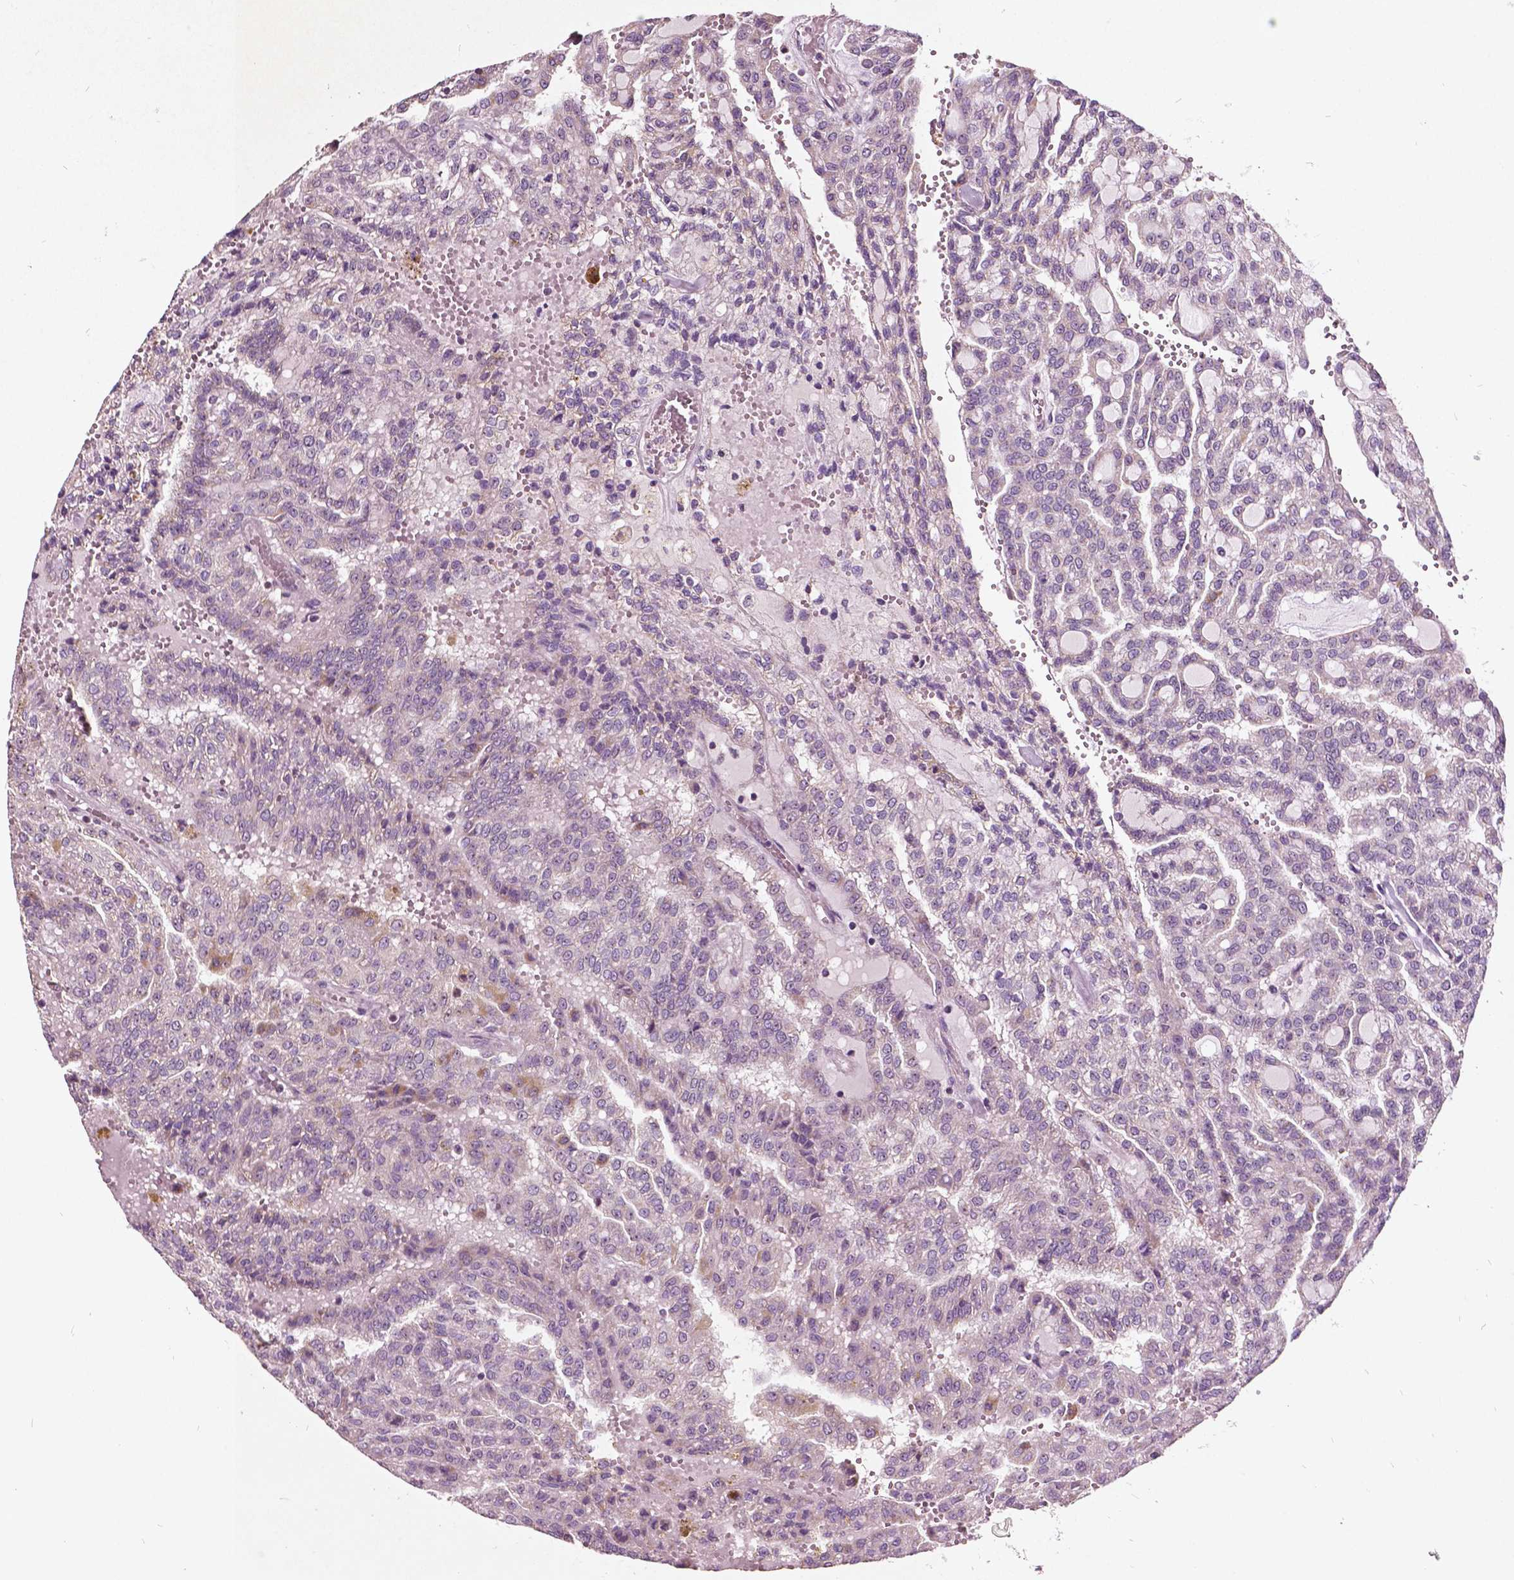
{"staining": {"intensity": "negative", "quantity": "none", "location": "none"}, "tissue": "renal cancer", "cell_type": "Tumor cells", "image_type": "cancer", "snomed": [{"axis": "morphology", "description": "Adenocarcinoma, NOS"}, {"axis": "topography", "description": "Kidney"}], "caption": "An immunohistochemistry photomicrograph of adenocarcinoma (renal) is shown. There is no staining in tumor cells of adenocarcinoma (renal).", "gene": "ODF3L2", "patient": {"sex": "male", "age": 63}}